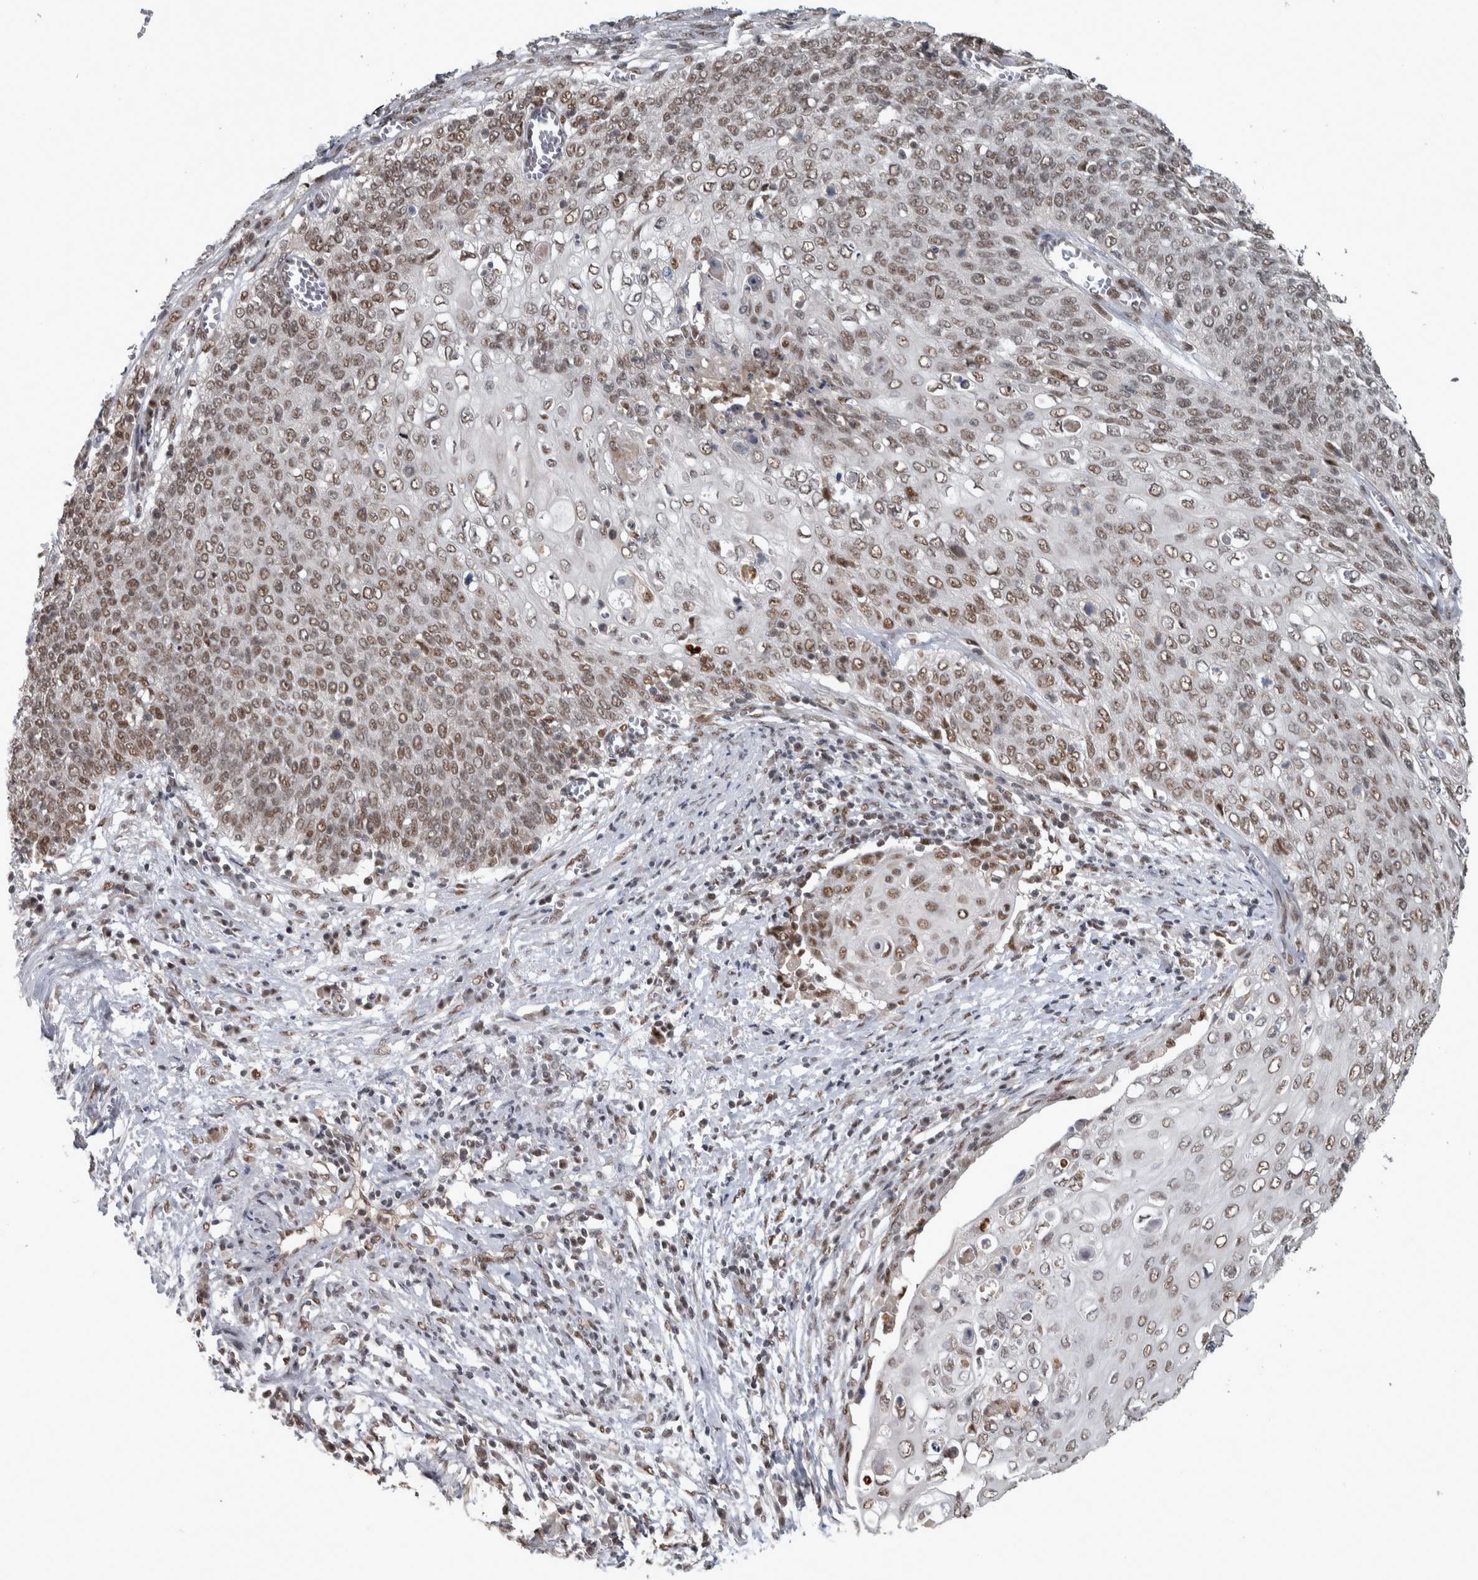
{"staining": {"intensity": "moderate", "quantity": ">75%", "location": "nuclear"}, "tissue": "cervical cancer", "cell_type": "Tumor cells", "image_type": "cancer", "snomed": [{"axis": "morphology", "description": "Squamous cell carcinoma, NOS"}, {"axis": "topography", "description": "Cervix"}], "caption": "There is medium levels of moderate nuclear positivity in tumor cells of squamous cell carcinoma (cervical), as demonstrated by immunohistochemical staining (brown color).", "gene": "DDX42", "patient": {"sex": "female", "age": 39}}